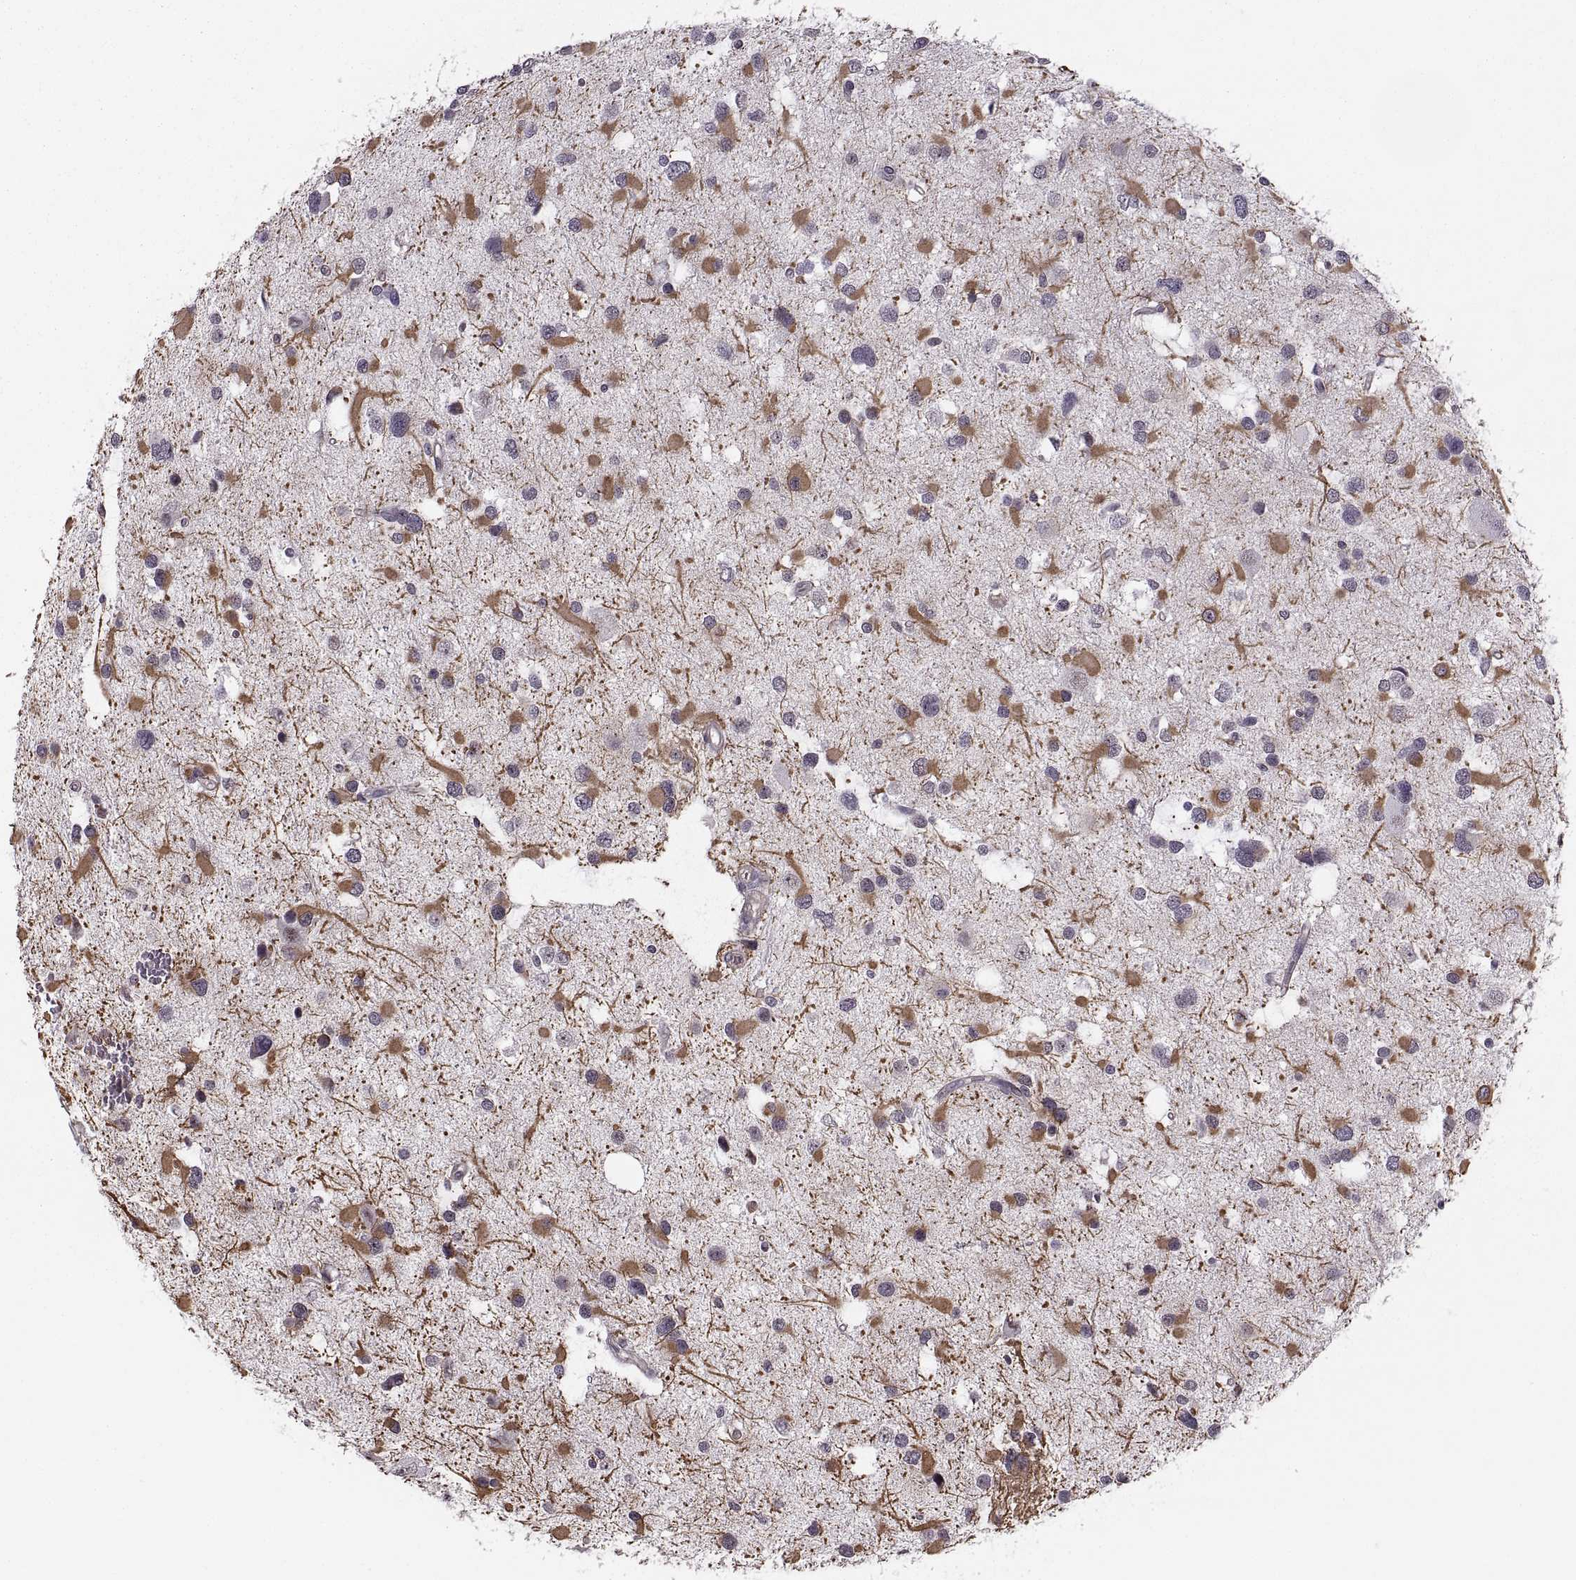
{"staining": {"intensity": "negative", "quantity": "none", "location": "none"}, "tissue": "glioma", "cell_type": "Tumor cells", "image_type": "cancer", "snomed": [{"axis": "morphology", "description": "Glioma, malignant, Low grade"}, {"axis": "topography", "description": "Brain"}], "caption": "This is an immunohistochemistry (IHC) image of human low-grade glioma (malignant). There is no expression in tumor cells.", "gene": "LUZP2", "patient": {"sex": "female", "age": 32}}